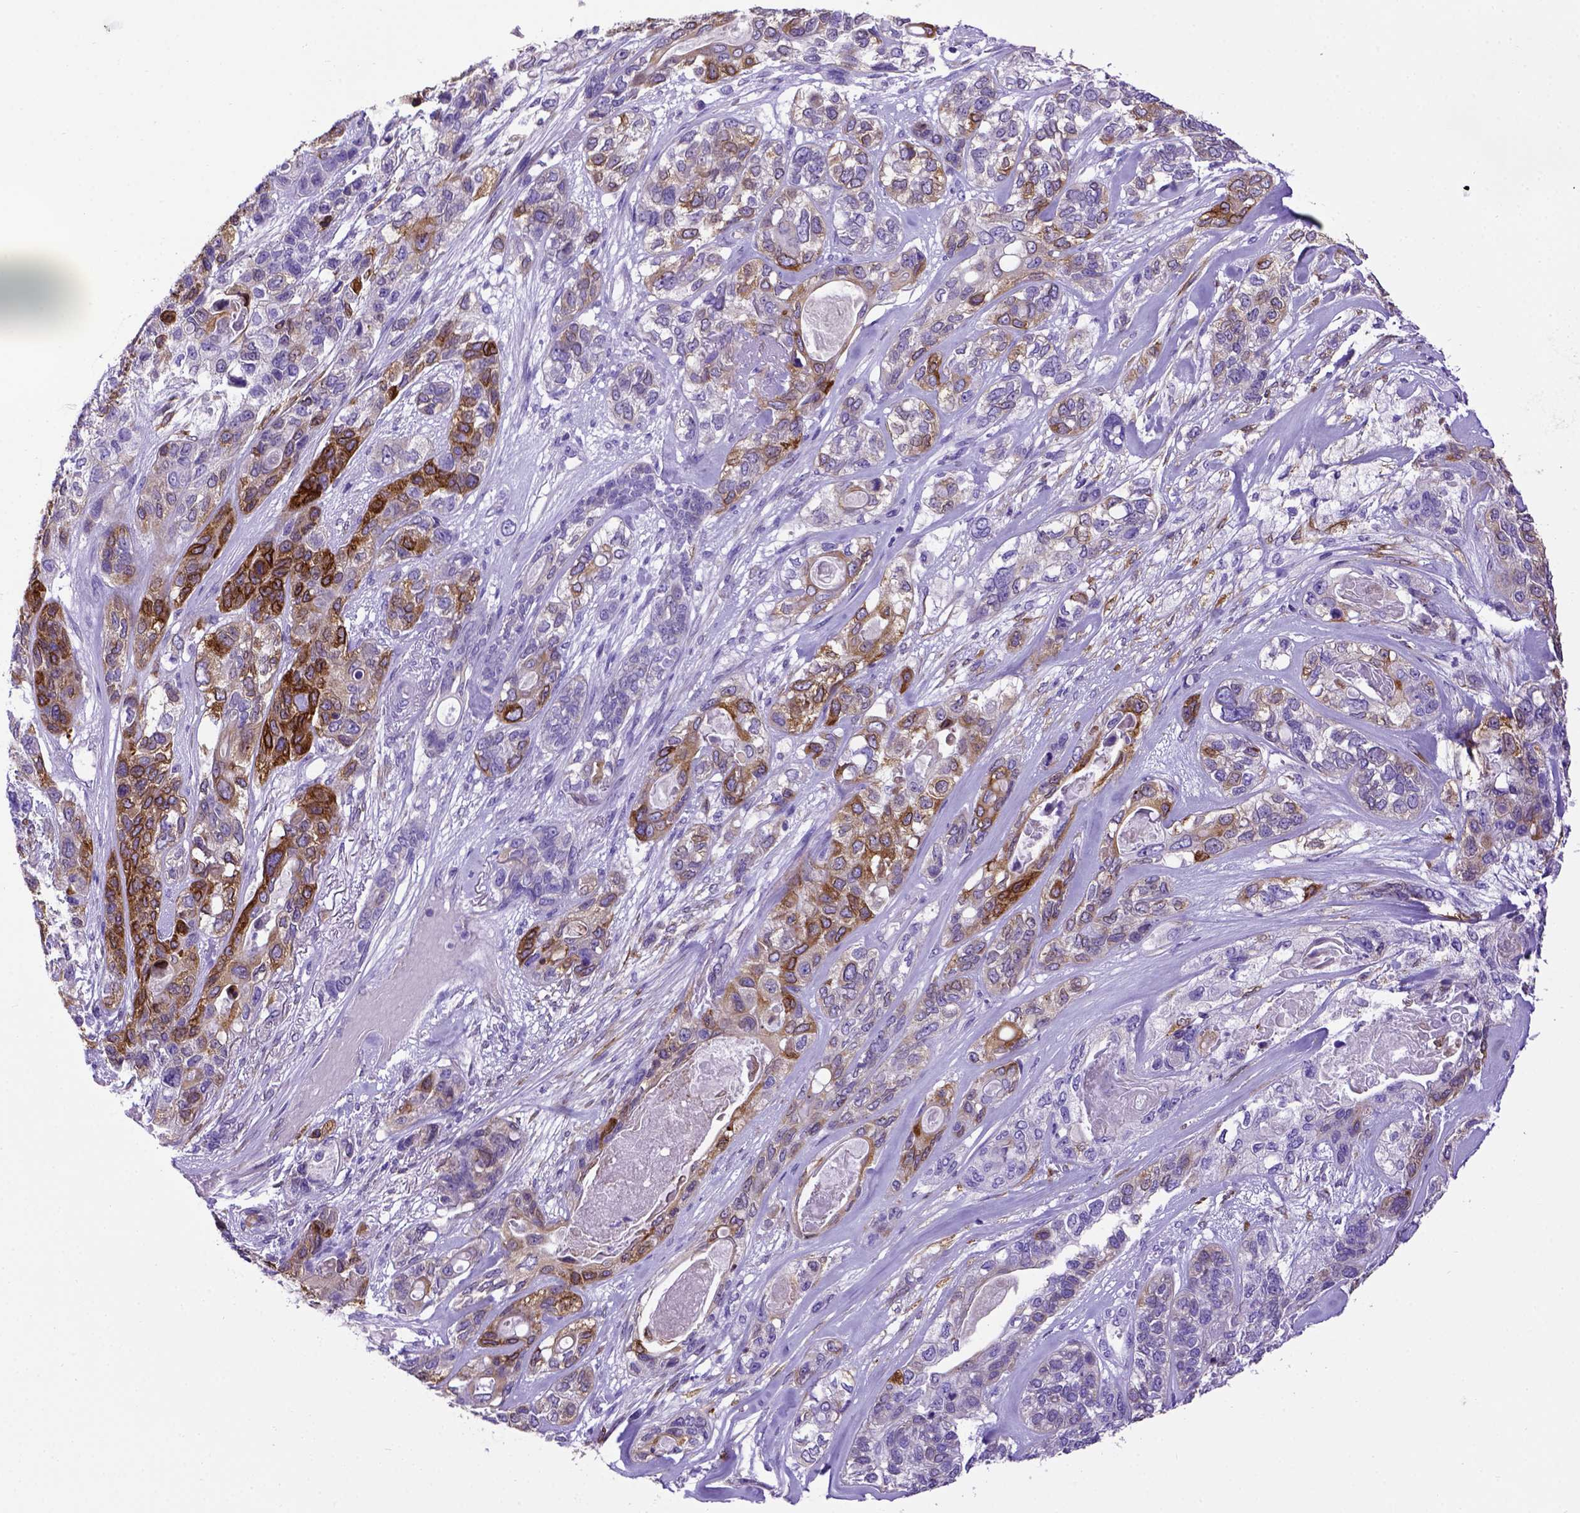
{"staining": {"intensity": "moderate", "quantity": "25%-75%", "location": "cytoplasmic/membranous"}, "tissue": "lung cancer", "cell_type": "Tumor cells", "image_type": "cancer", "snomed": [{"axis": "morphology", "description": "Squamous cell carcinoma, NOS"}, {"axis": "topography", "description": "Lung"}], "caption": "Immunohistochemical staining of lung cancer shows medium levels of moderate cytoplasmic/membranous positivity in approximately 25%-75% of tumor cells.", "gene": "PTGES", "patient": {"sex": "female", "age": 70}}